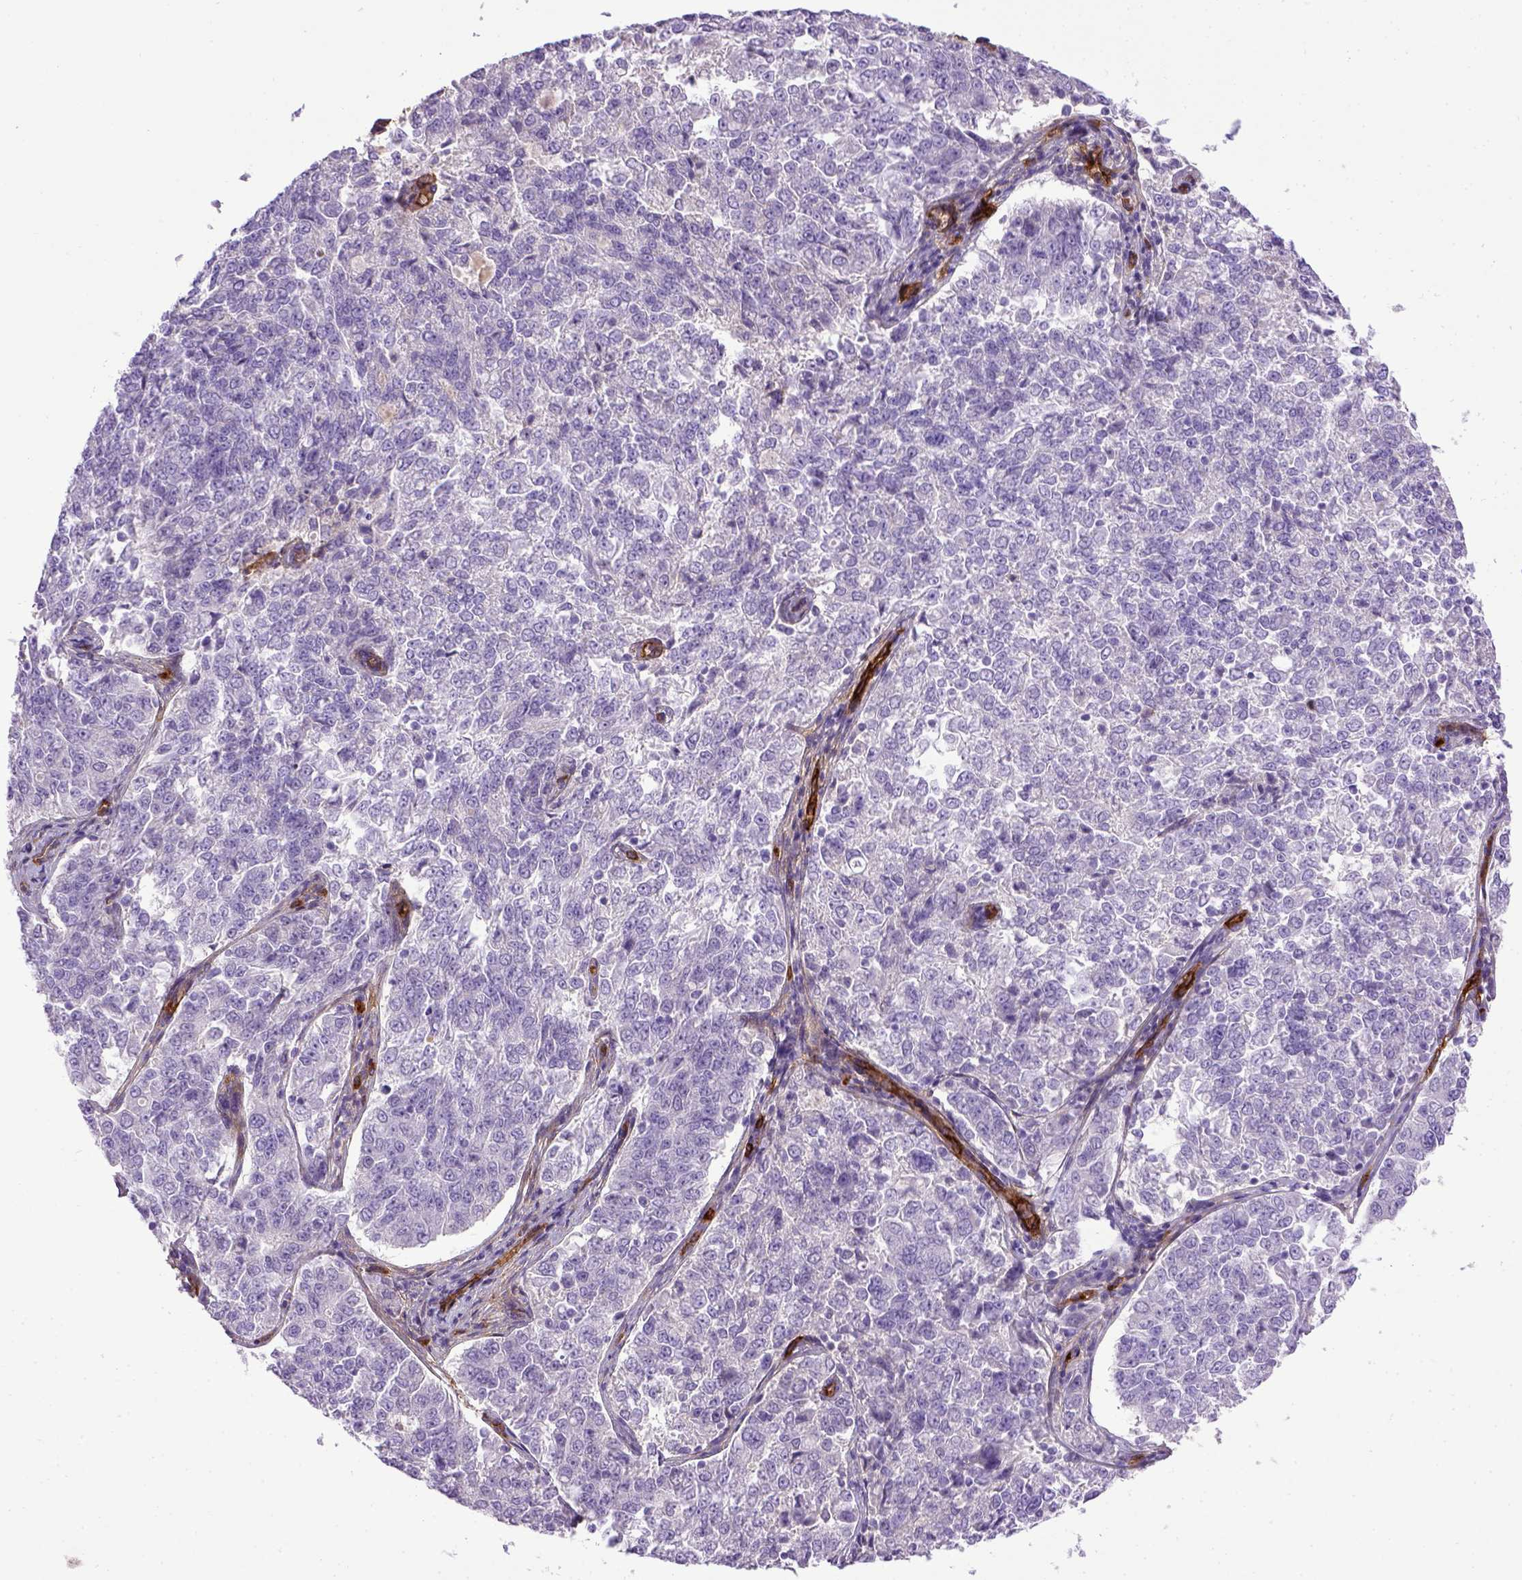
{"staining": {"intensity": "negative", "quantity": "none", "location": "none"}, "tissue": "endometrial cancer", "cell_type": "Tumor cells", "image_type": "cancer", "snomed": [{"axis": "morphology", "description": "Adenocarcinoma, NOS"}, {"axis": "topography", "description": "Endometrium"}], "caption": "Tumor cells show no significant protein positivity in adenocarcinoma (endometrial).", "gene": "ENG", "patient": {"sex": "female", "age": 43}}